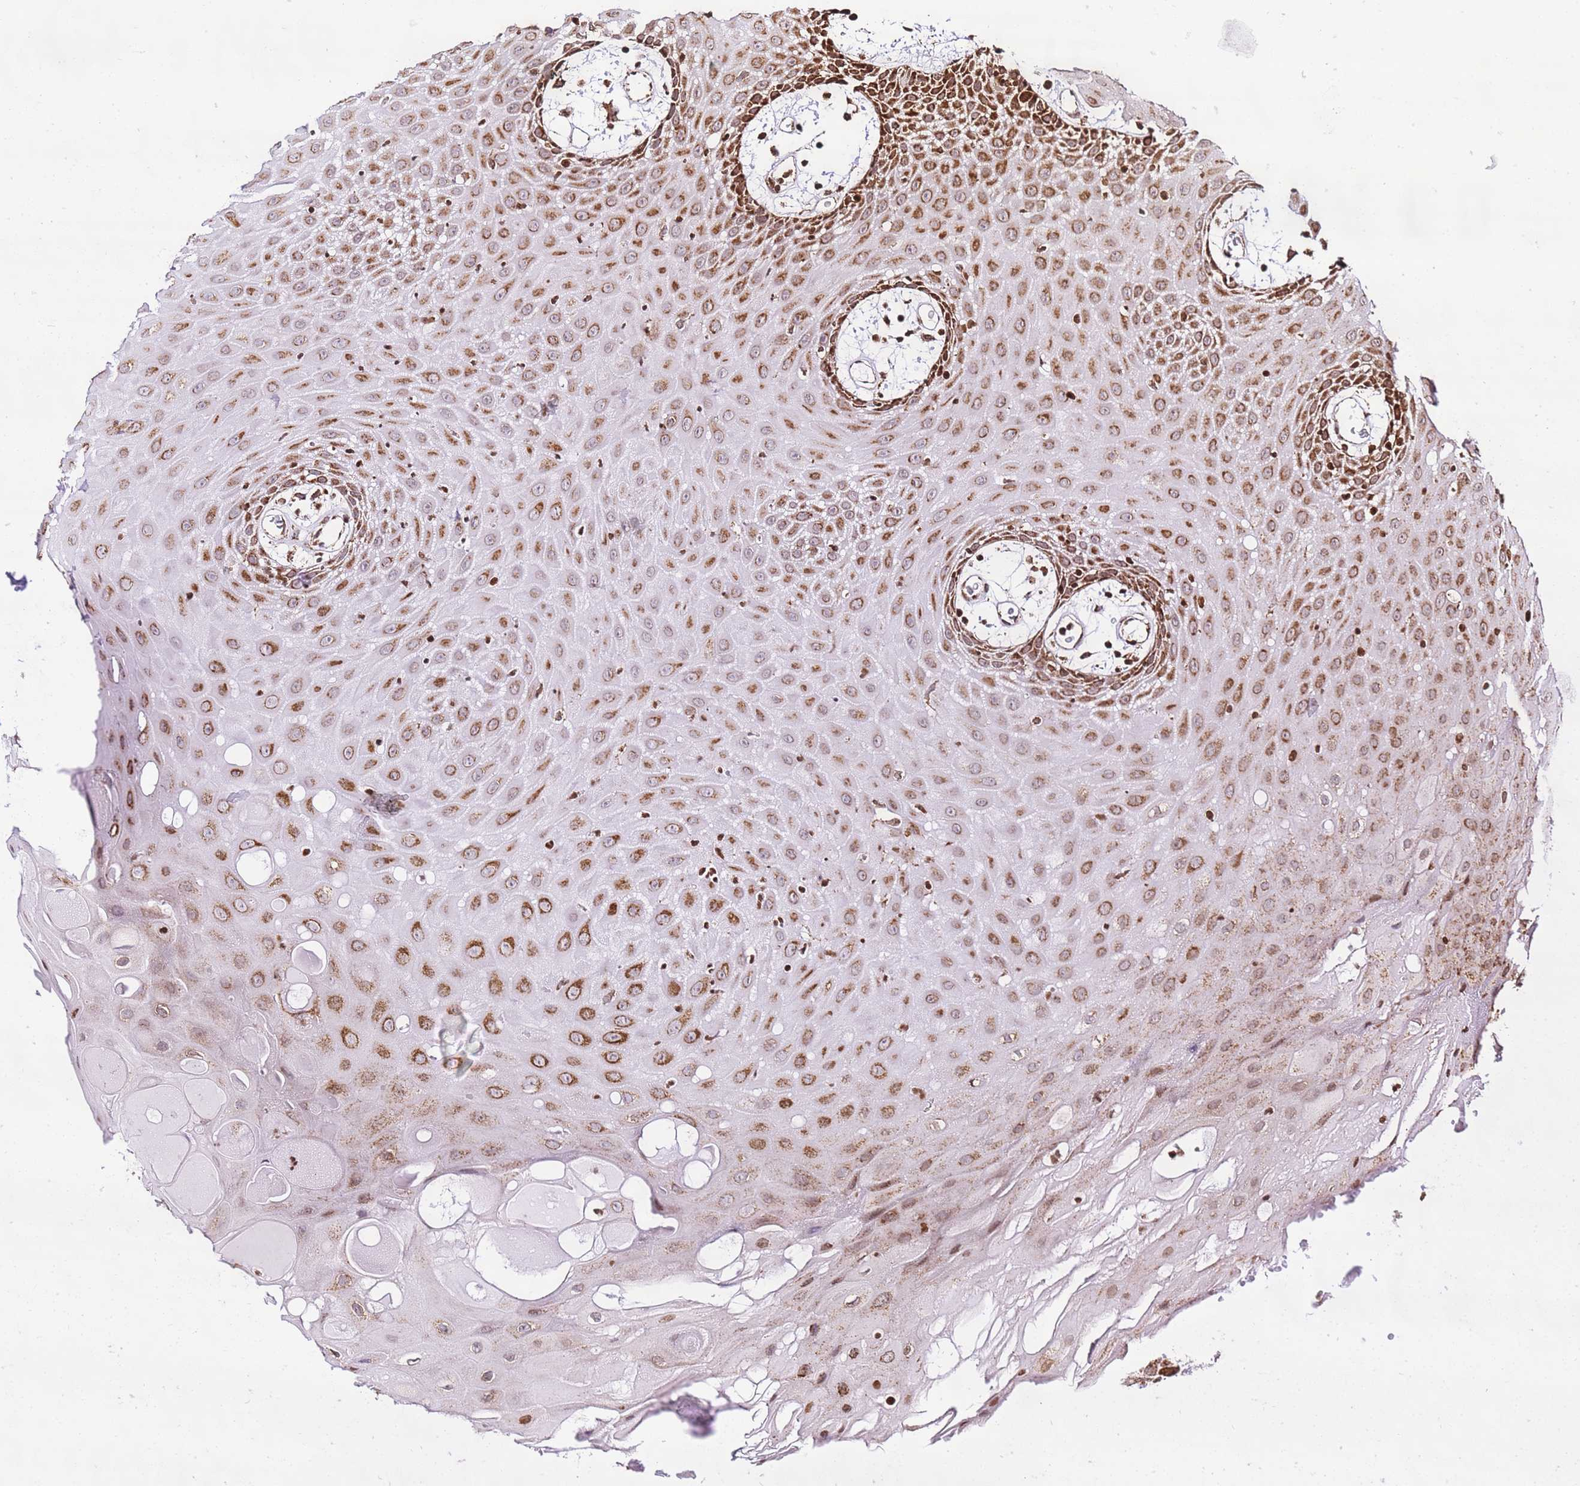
{"staining": {"intensity": "strong", "quantity": "25%-75%", "location": "cytoplasmic/membranous"}, "tissue": "oral mucosa", "cell_type": "Squamous epithelial cells", "image_type": "normal", "snomed": [{"axis": "morphology", "description": "Normal tissue, NOS"}, {"axis": "topography", "description": "Skeletal muscle"}, {"axis": "topography", "description": "Oral tissue"}, {"axis": "topography", "description": "Salivary gland"}, {"axis": "topography", "description": "Peripheral nerve tissue"}], "caption": "Protein staining by IHC demonstrates strong cytoplasmic/membranous staining in approximately 25%-75% of squamous epithelial cells in normal oral mucosa.", "gene": "HSPE1", "patient": {"sex": "male", "age": 54}}